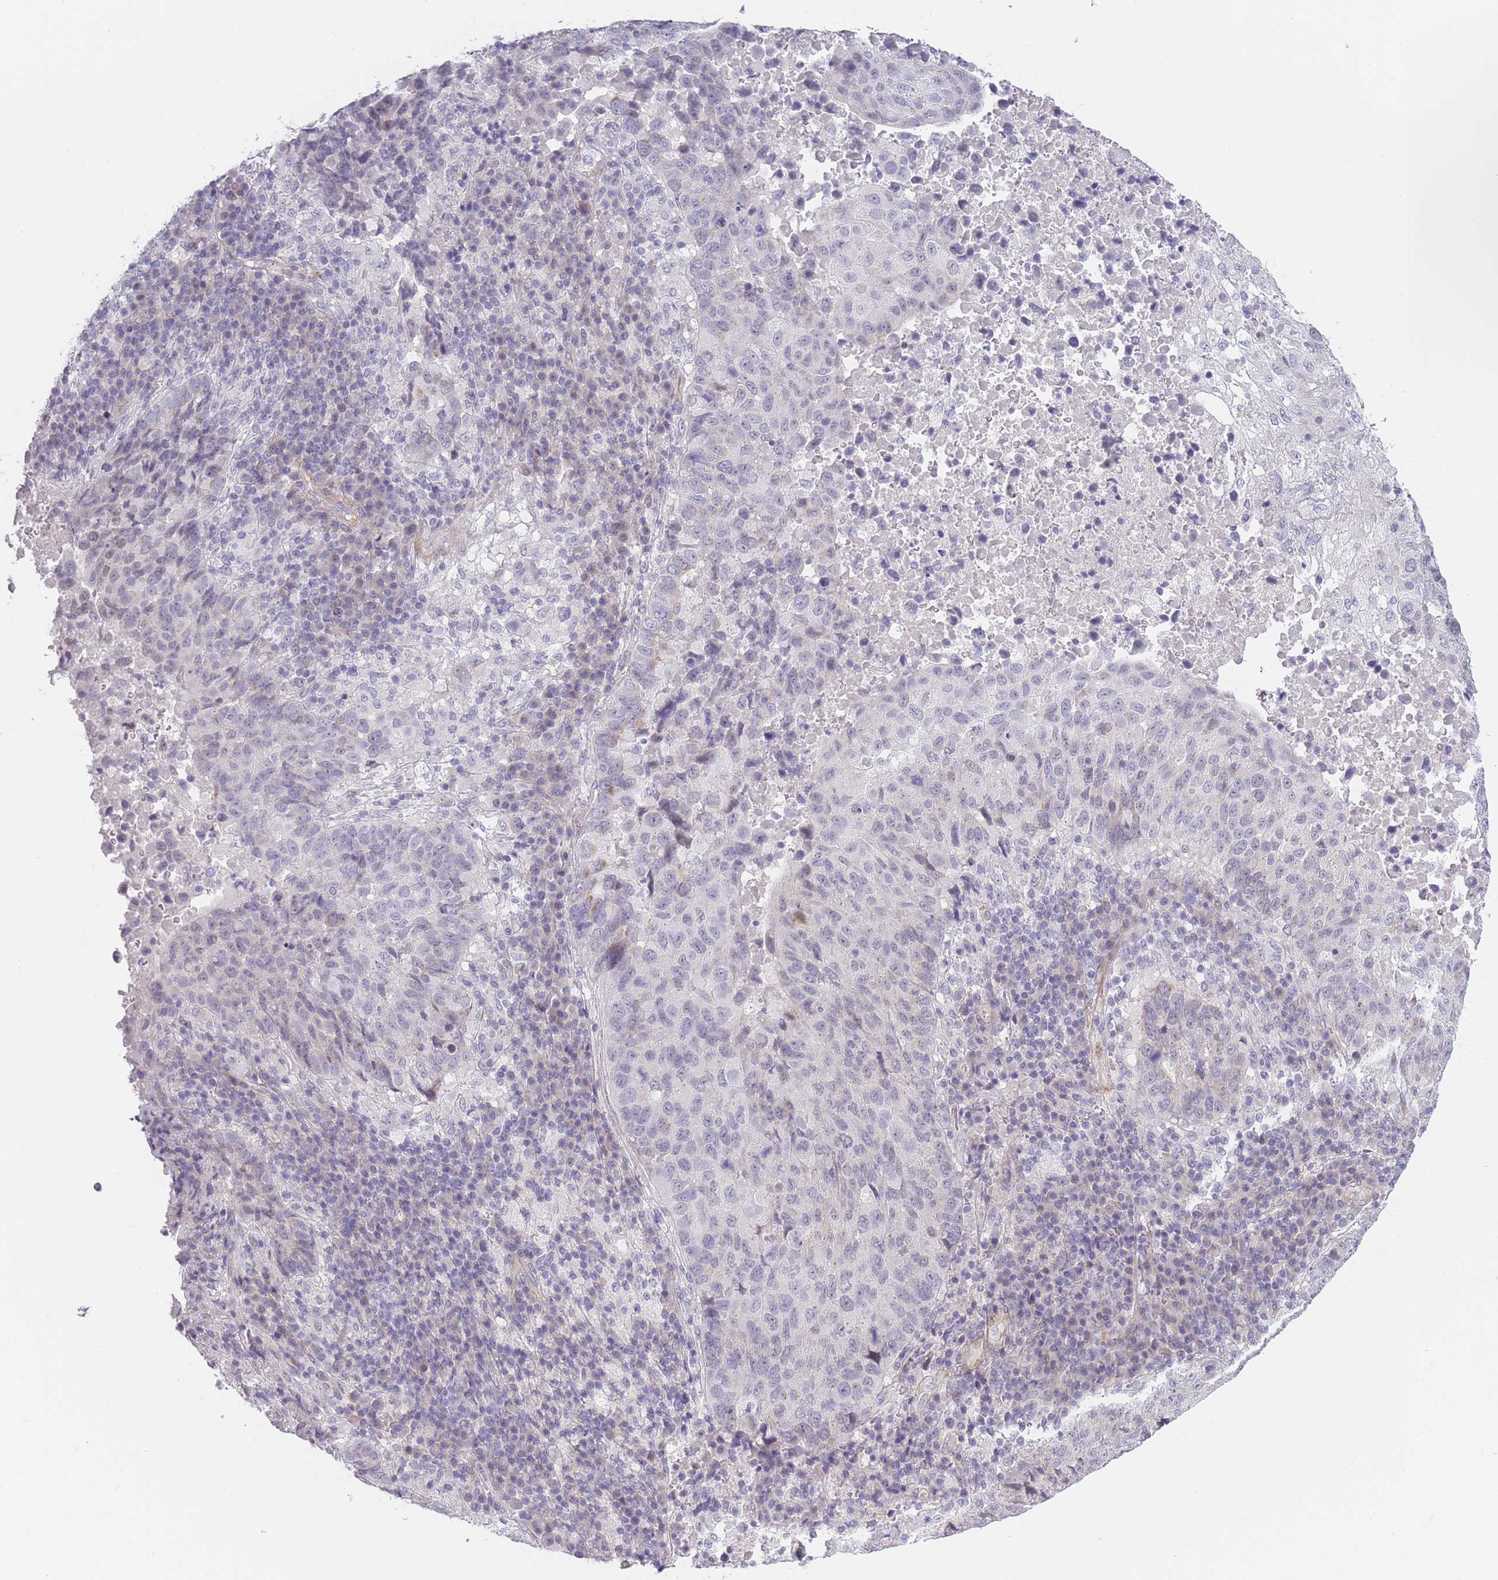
{"staining": {"intensity": "negative", "quantity": "none", "location": "none"}, "tissue": "lung cancer", "cell_type": "Tumor cells", "image_type": "cancer", "snomed": [{"axis": "morphology", "description": "Squamous cell carcinoma, NOS"}, {"axis": "topography", "description": "Lung"}], "caption": "The image reveals no staining of tumor cells in lung squamous cell carcinoma.", "gene": "SLC7A6", "patient": {"sex": "male", "age": 73}}